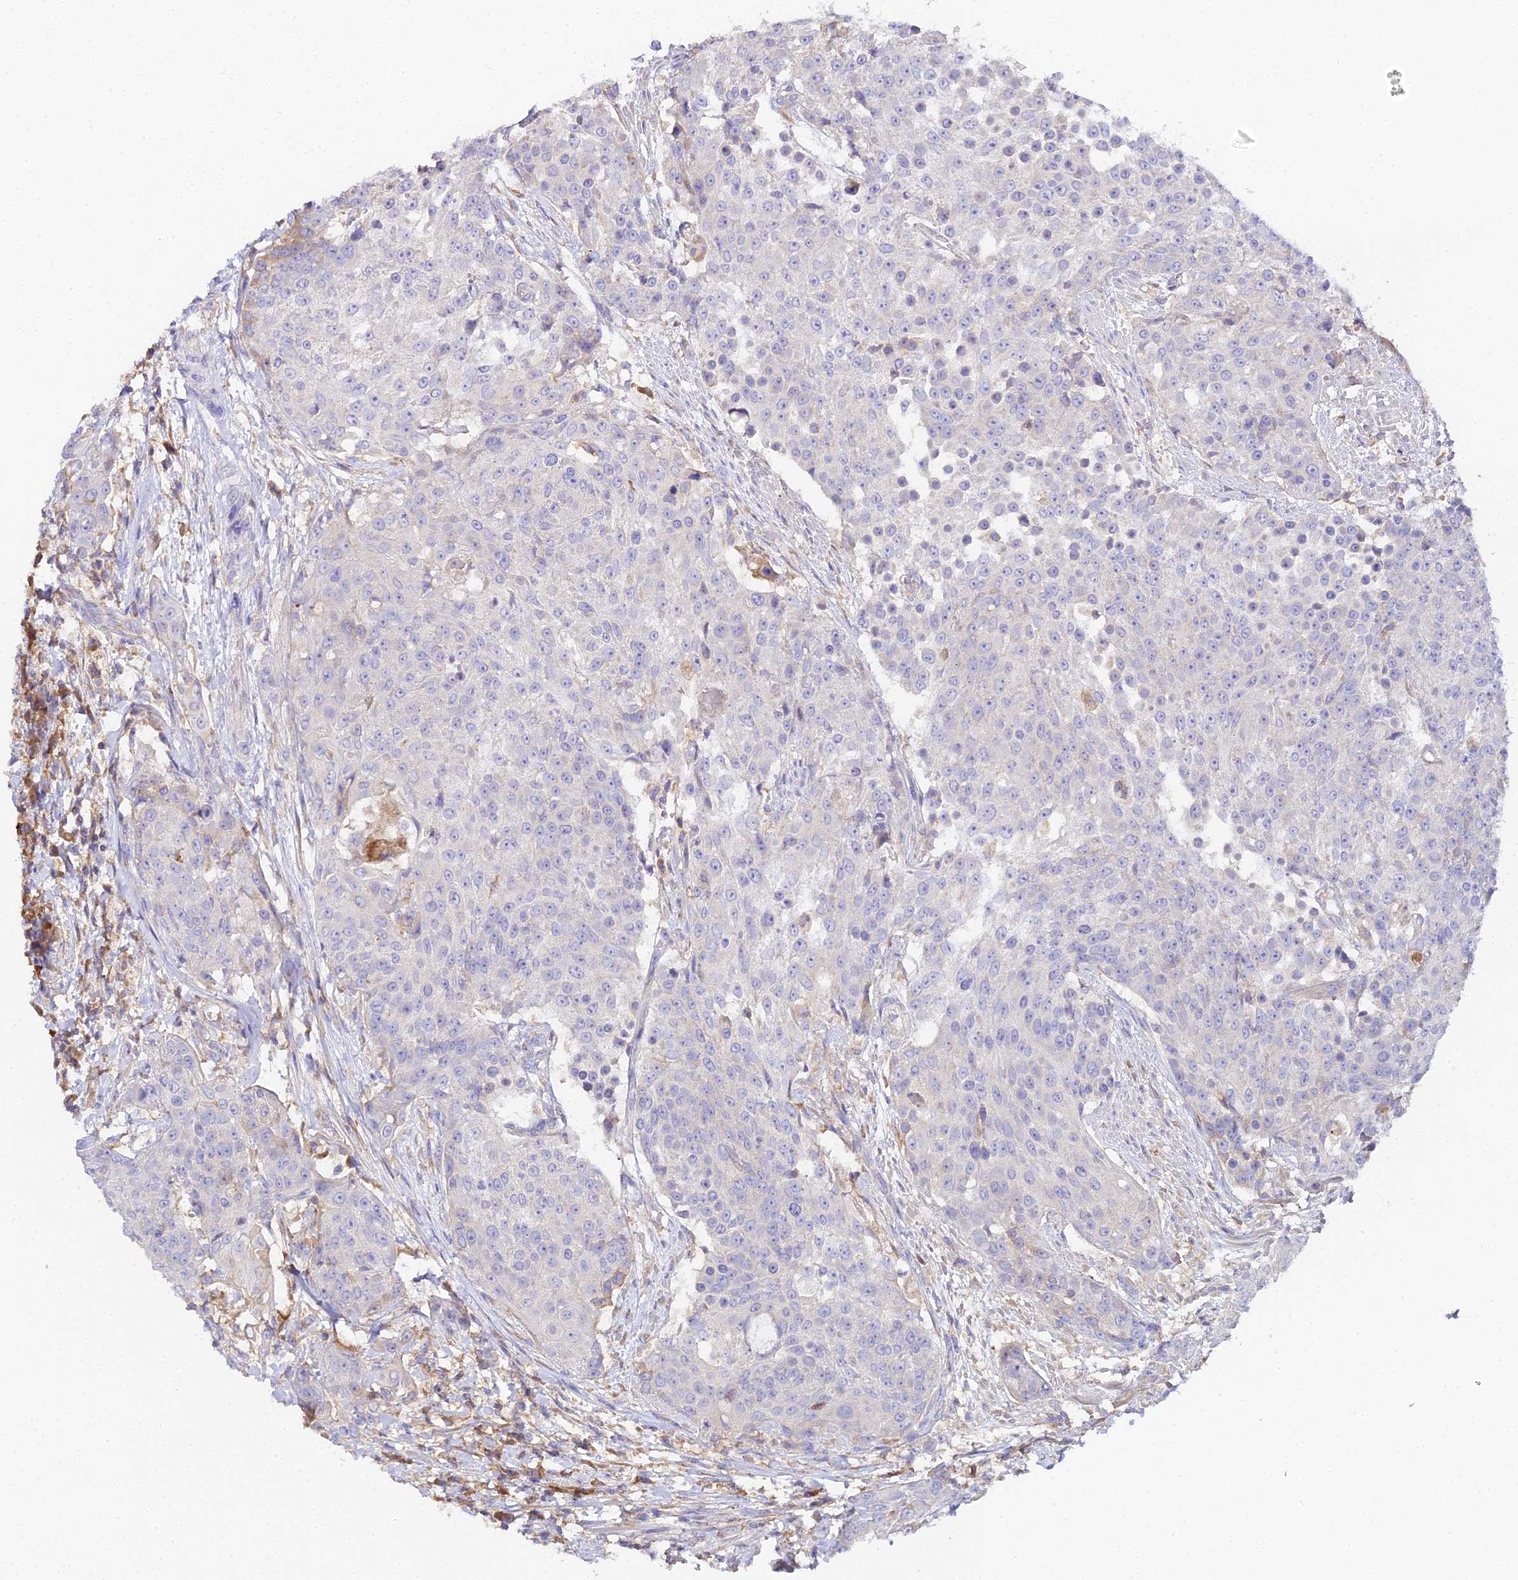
{"staining": {"intensity": "negative", "quantity": "none", "location": "none"}, "tissue": "urothelial cancer", "cell_type": "Tumor cells", "image_type": "cancer", "snomed": [{"axis": "morphology", "description": "Urothelial carcinoma, High grade"}, {"axis": "topography", "description": "Urinary bladder"}], "caption": "Immunohistochemical staining of human urothelial carcinoma (high-grade) displays no significant staining in tumor cells.", "gene": "SCX", "patient": {"sex": "female", "age": 63}}